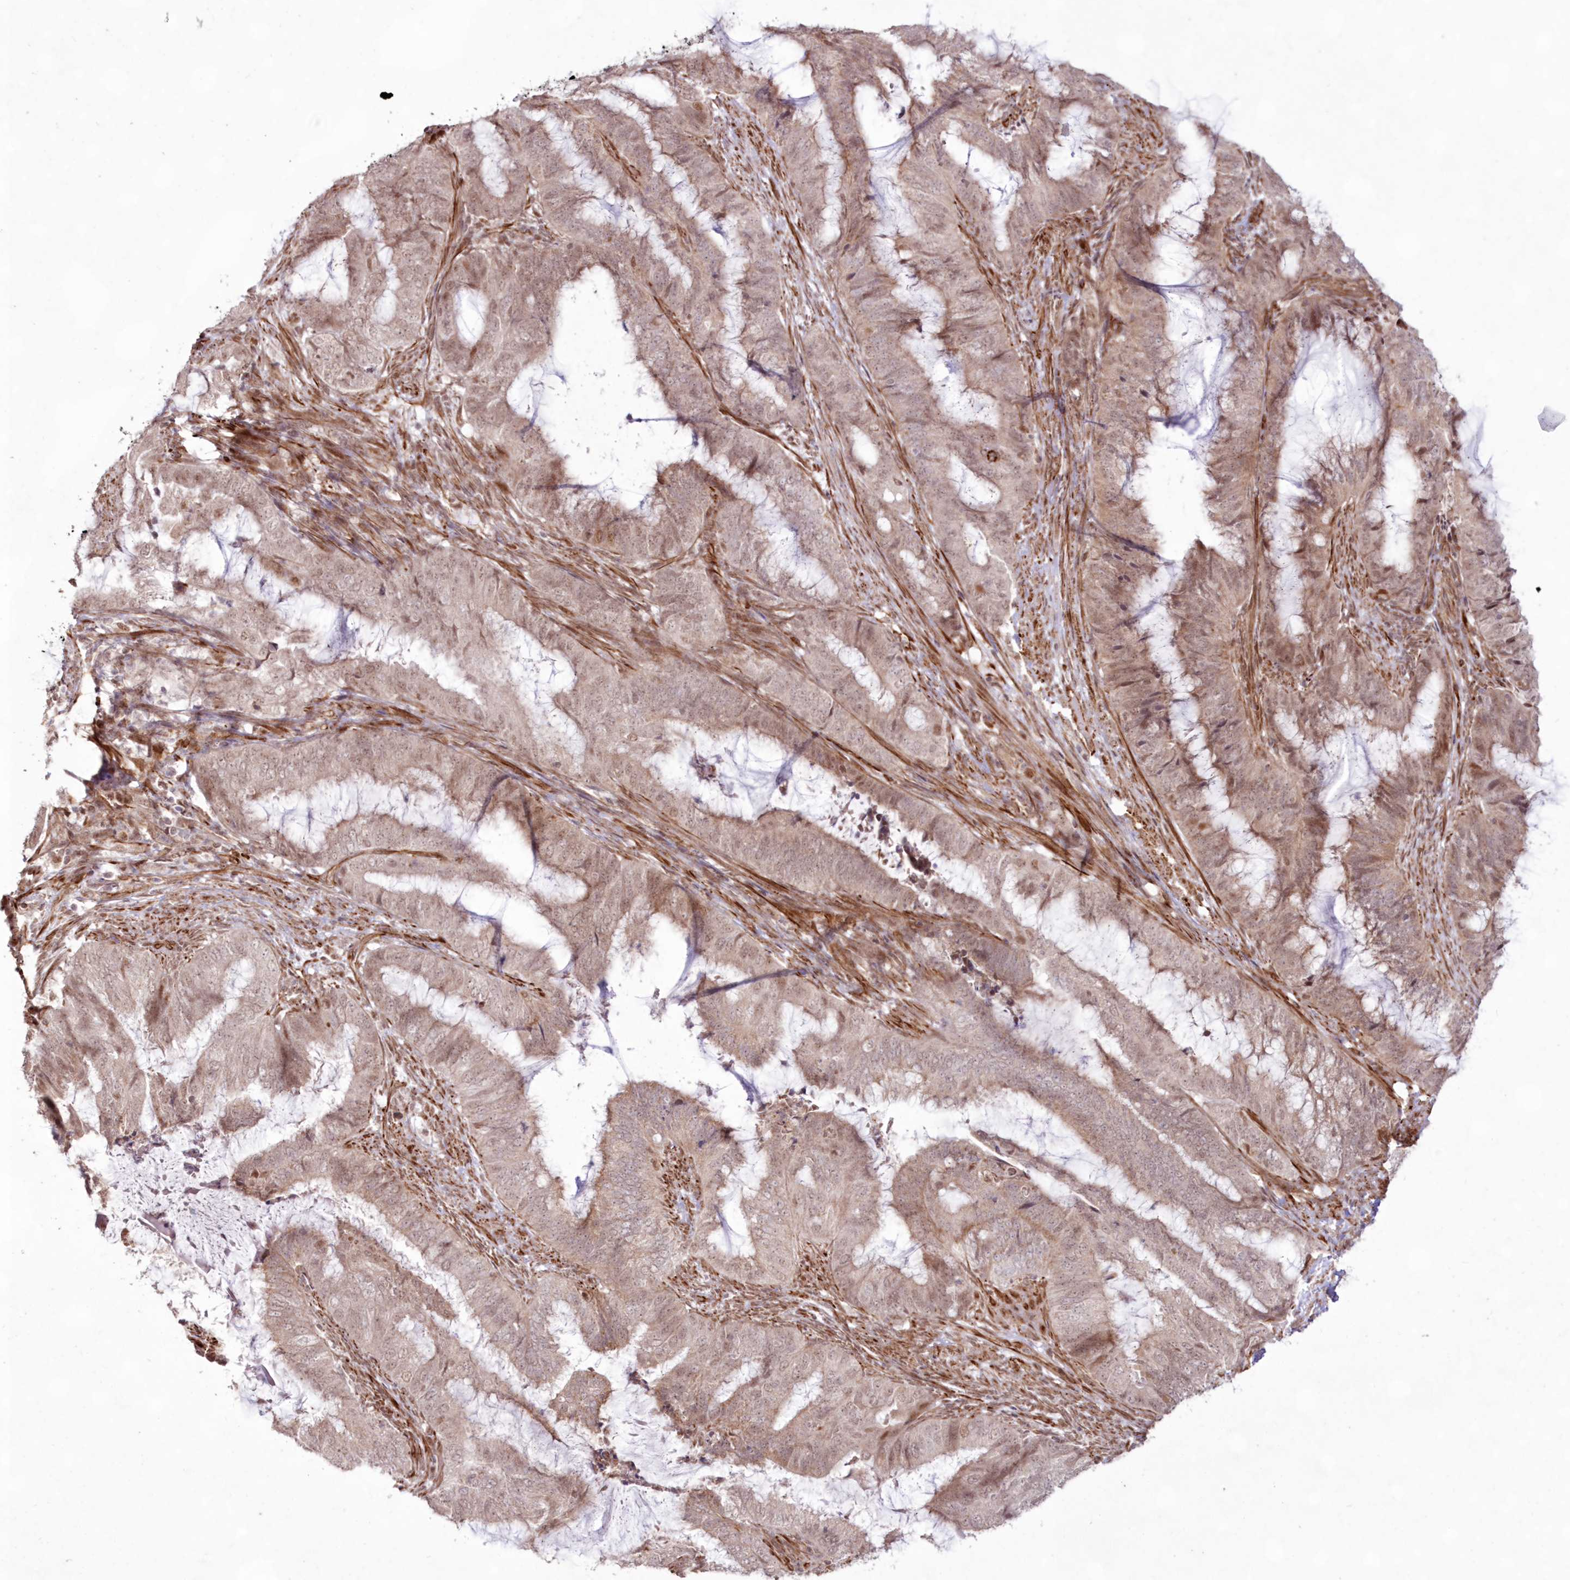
{"staining": {"intensity": "weak", "quantity": ">75%", "location": "cytoplasmic/membranous,nuclear"}, "tissue": "endometrial cancer", "cell_type": "Tumor cells", "image_type": "cancer", "snomed": [{"axis": "morphology", "description": "Adenocarcinoma, NOS"}, {"axis": "topography", "description": "Endometrium"}], "caption": "This image exhibits immunohistochemistry (IHC) staining of human adenocarcinoma (endometrial), with low weak cytoplasmic/membranous and nuclear staining in about >75% of tumor cells.", "gene": "SNIP1", "patient": {"sex": "female", "age": 51}}